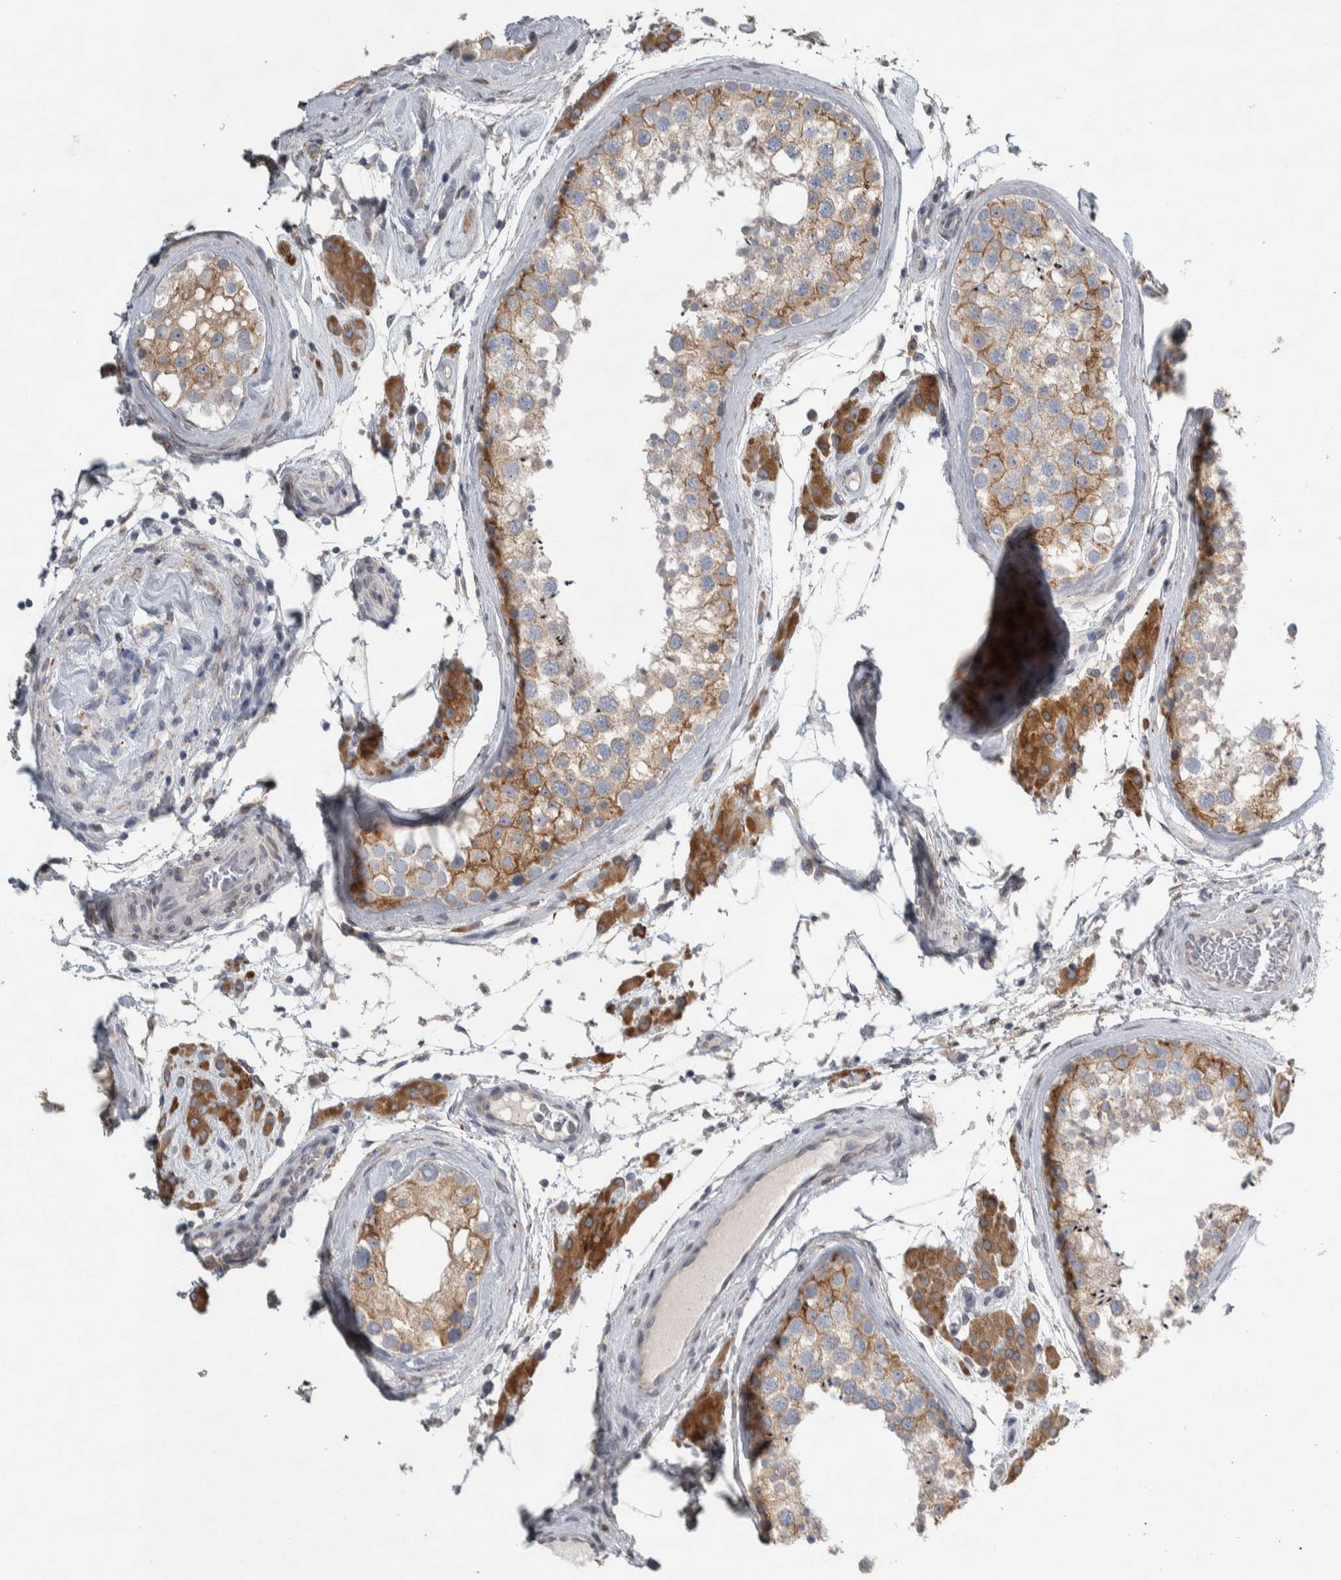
{"staining": {"intensity": "moderate", "quantity": ">75%", "location": "cytoplasmic/membranous"}, "tissue": "testis", "cell_type": "Cells in seminiferous ducts", "image_type": "normal", "snomed": [{"axis": "morphology", "description": "Normal tissue, NOS"}, {"axis": "topography", "description": "Testis"}], "caption": "Benign testis was stained to show a protein in brown. There is medium levels of moderate cytoplasmic/membranous positivity in about >75% of cells in seminiferous ducts.", "gene": "SIGMAR1", "patient": {"sex": "male", "age": 46}}